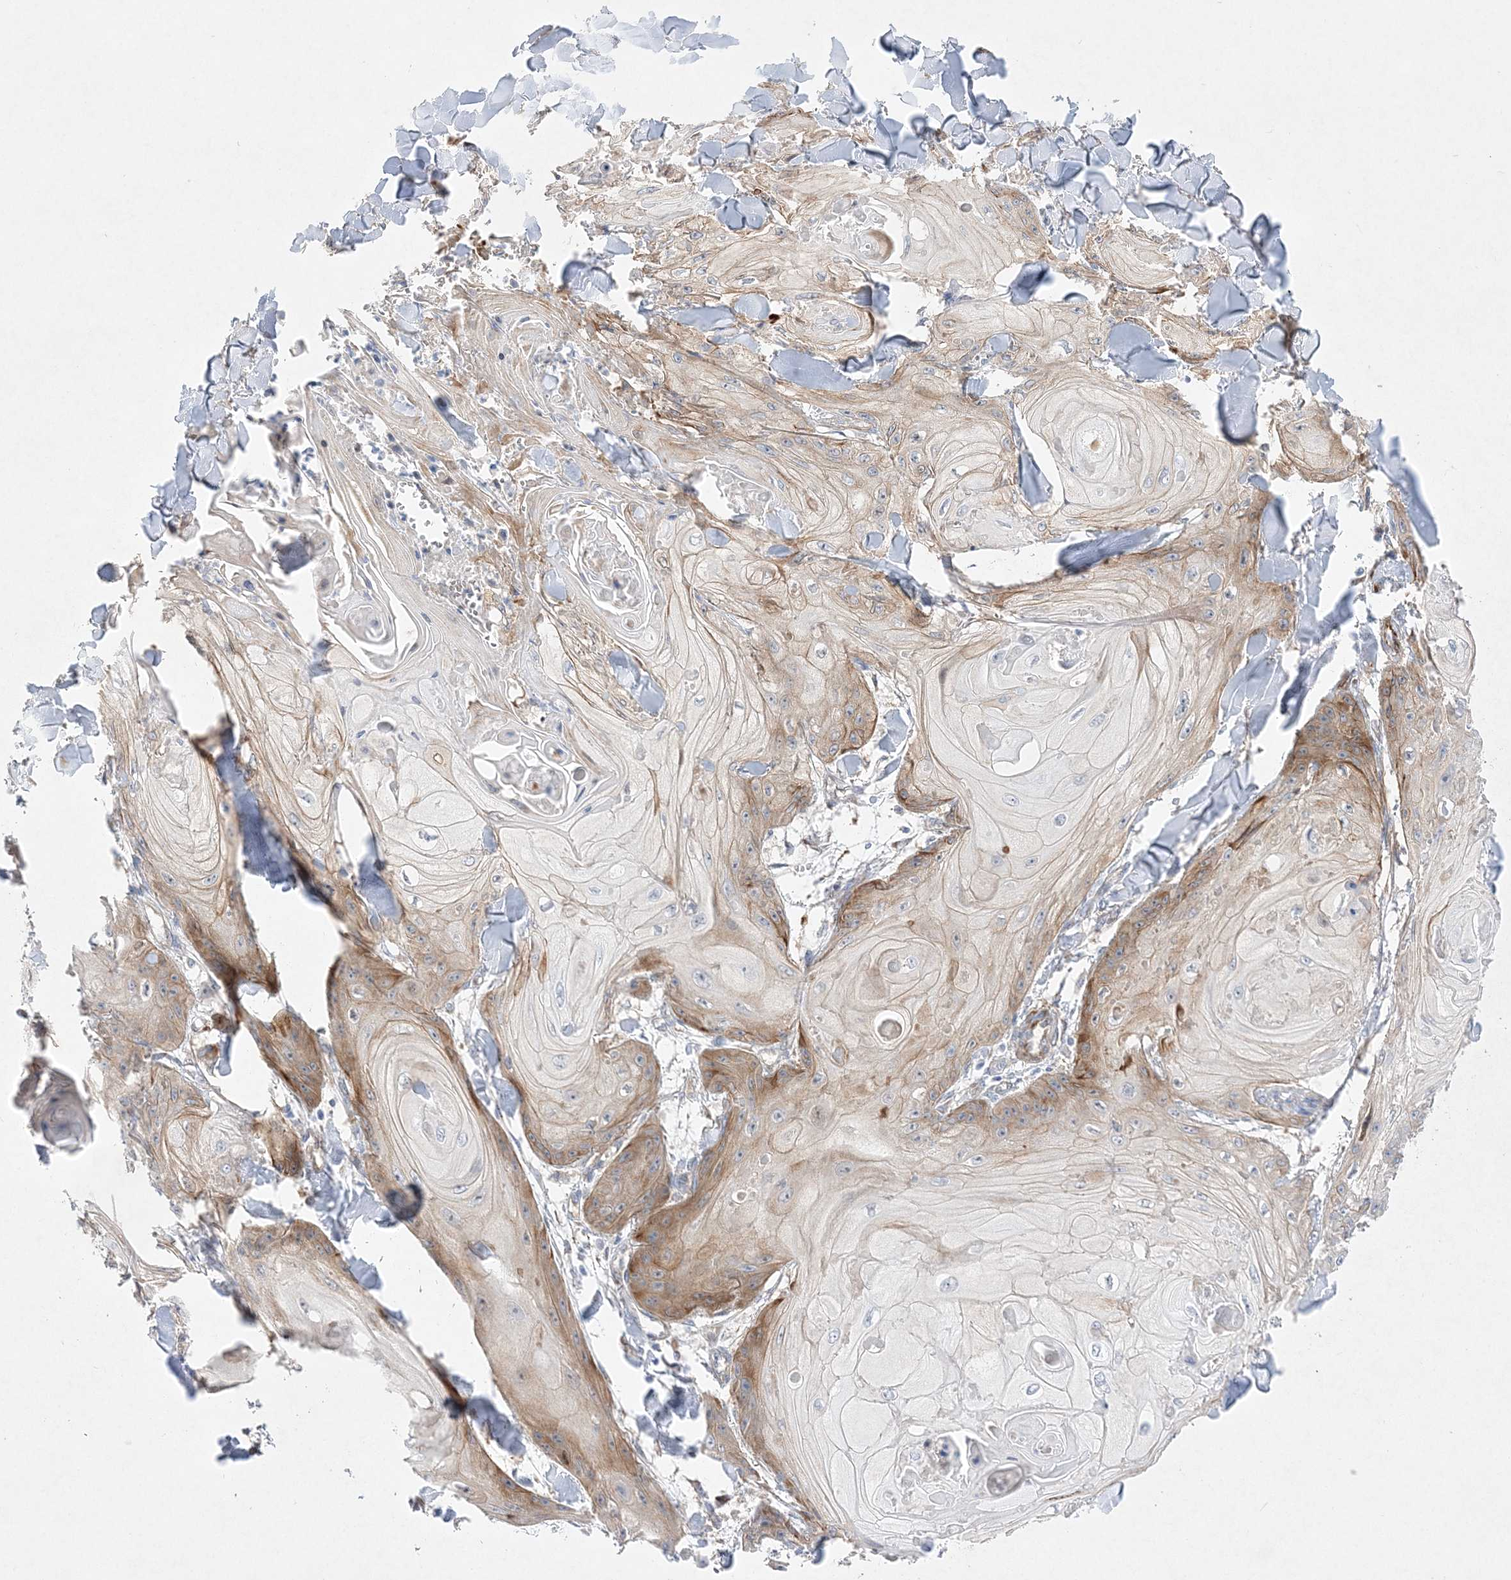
{"staining": {"intensity": "moderate", "quantity": ">75%", "location": "cytoplasmic/membranous"}, "tissue": "skin cancer", "cell_type": "Tumor cells", "image_type": "cancer", "snomed": [{"axis": "morphology", "description": "Squamous cell carcinoma, NOS"}, {"axis": "topography", "description": "Skin"}], "caption": "Approximately >75% of tumor cells in human skin squamous cell carcinoma reveal moderate cytoplasmic/membranous protein staining as visualized by brown immunohistochemical staining.", "gene": "TMEM132B", "patient": {"sex": "male", "age": 74}}